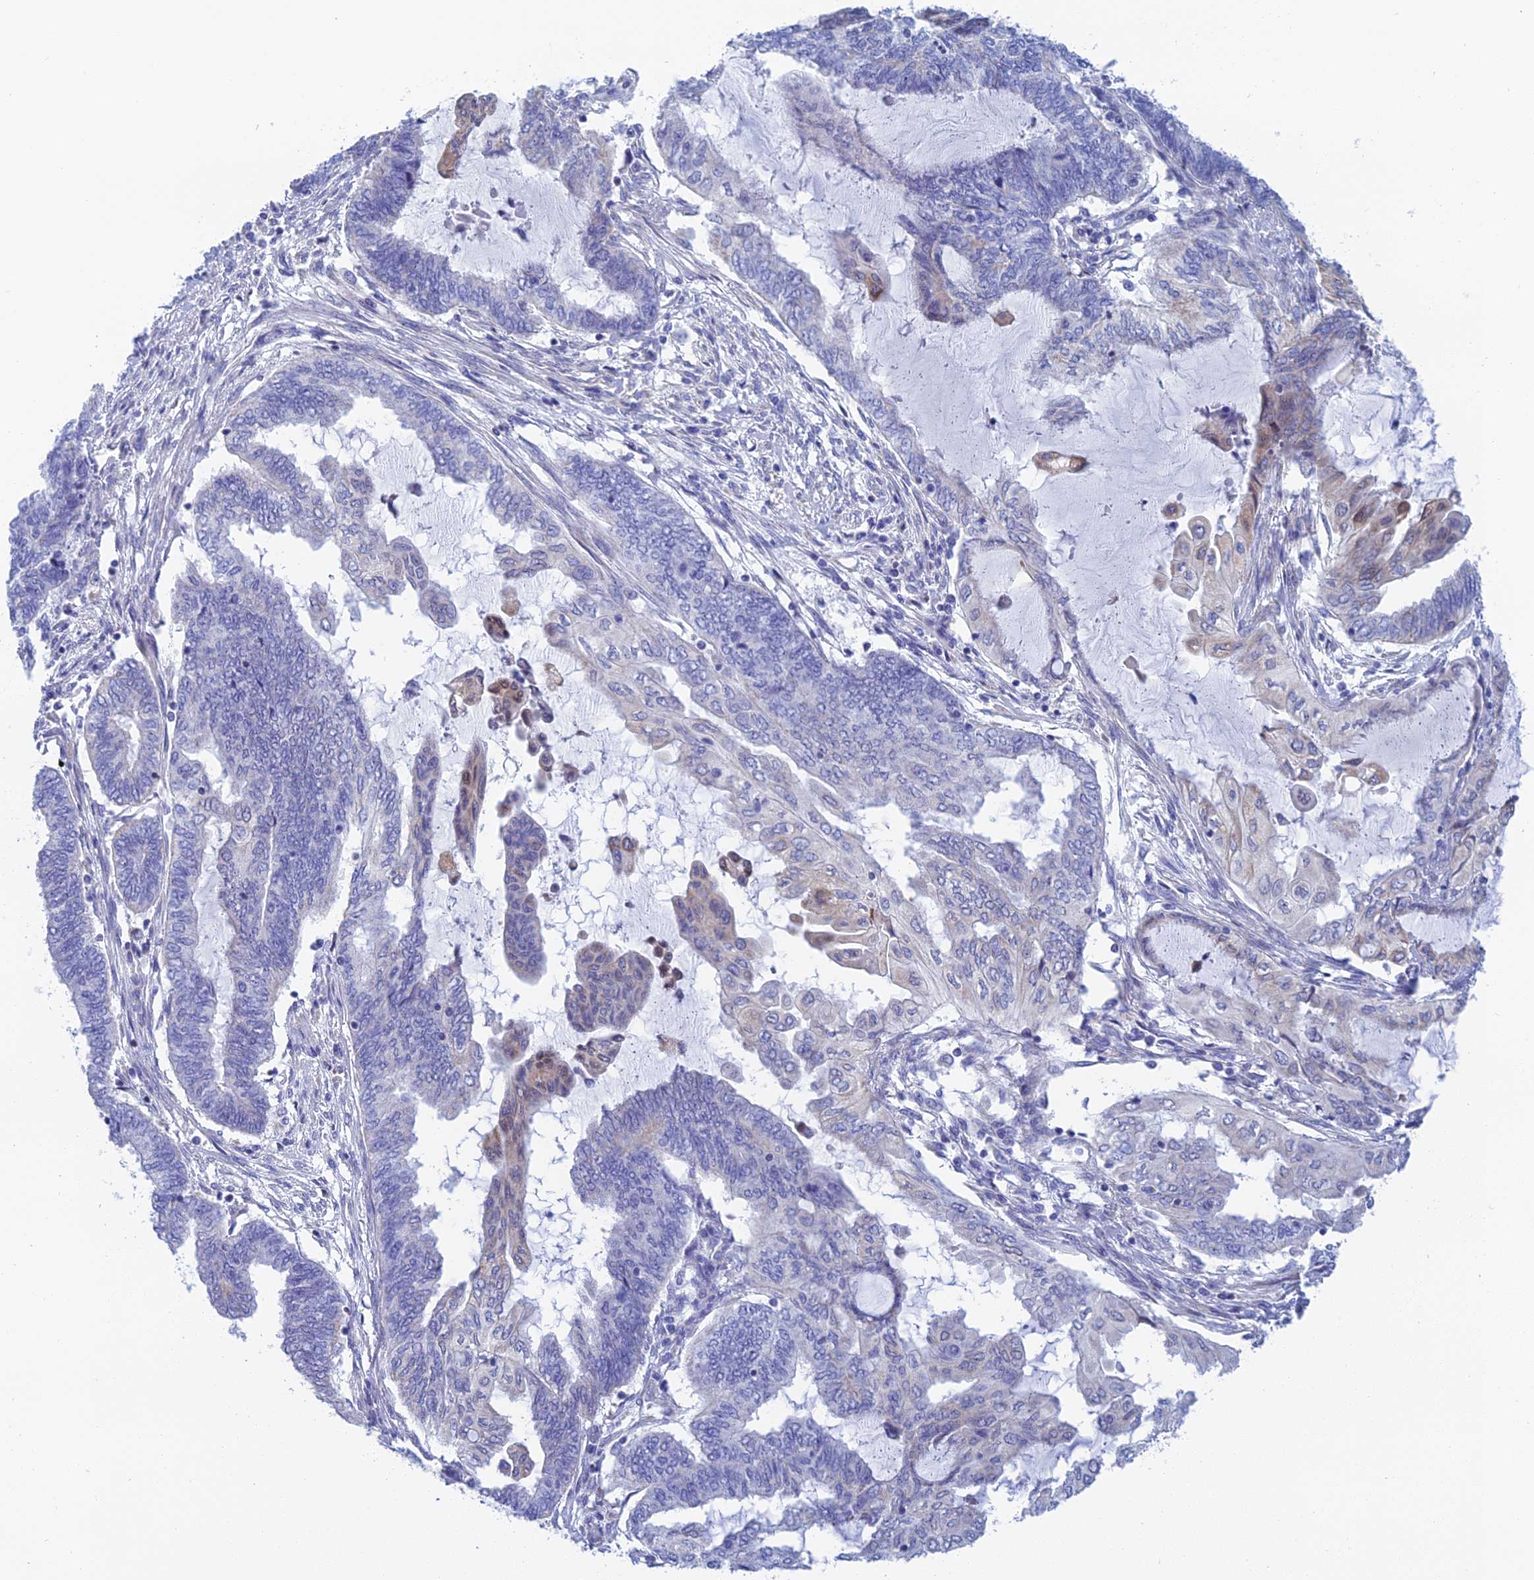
{"staining": {"intensity": "negative", "quantity": "none", "location": "none"}, "tissue": "endometrial cancer", "cell_type": "Tumor cells", "image_type": "cancer", "snomed": [{"axis": "morphology", "description": "Adenocarcinoma, NOS"}, {"axis": "topography", "description": "Uterus"}, {"axis": "topography", "description": "Endometrium"}], "caption": "This is a photomicrograph of IHC staining of endometrial adenocarcinoma, which shows no positivity in tumor cells.", "gene": "CFAP210", "patient": {"sex": "female", "age": 70}}